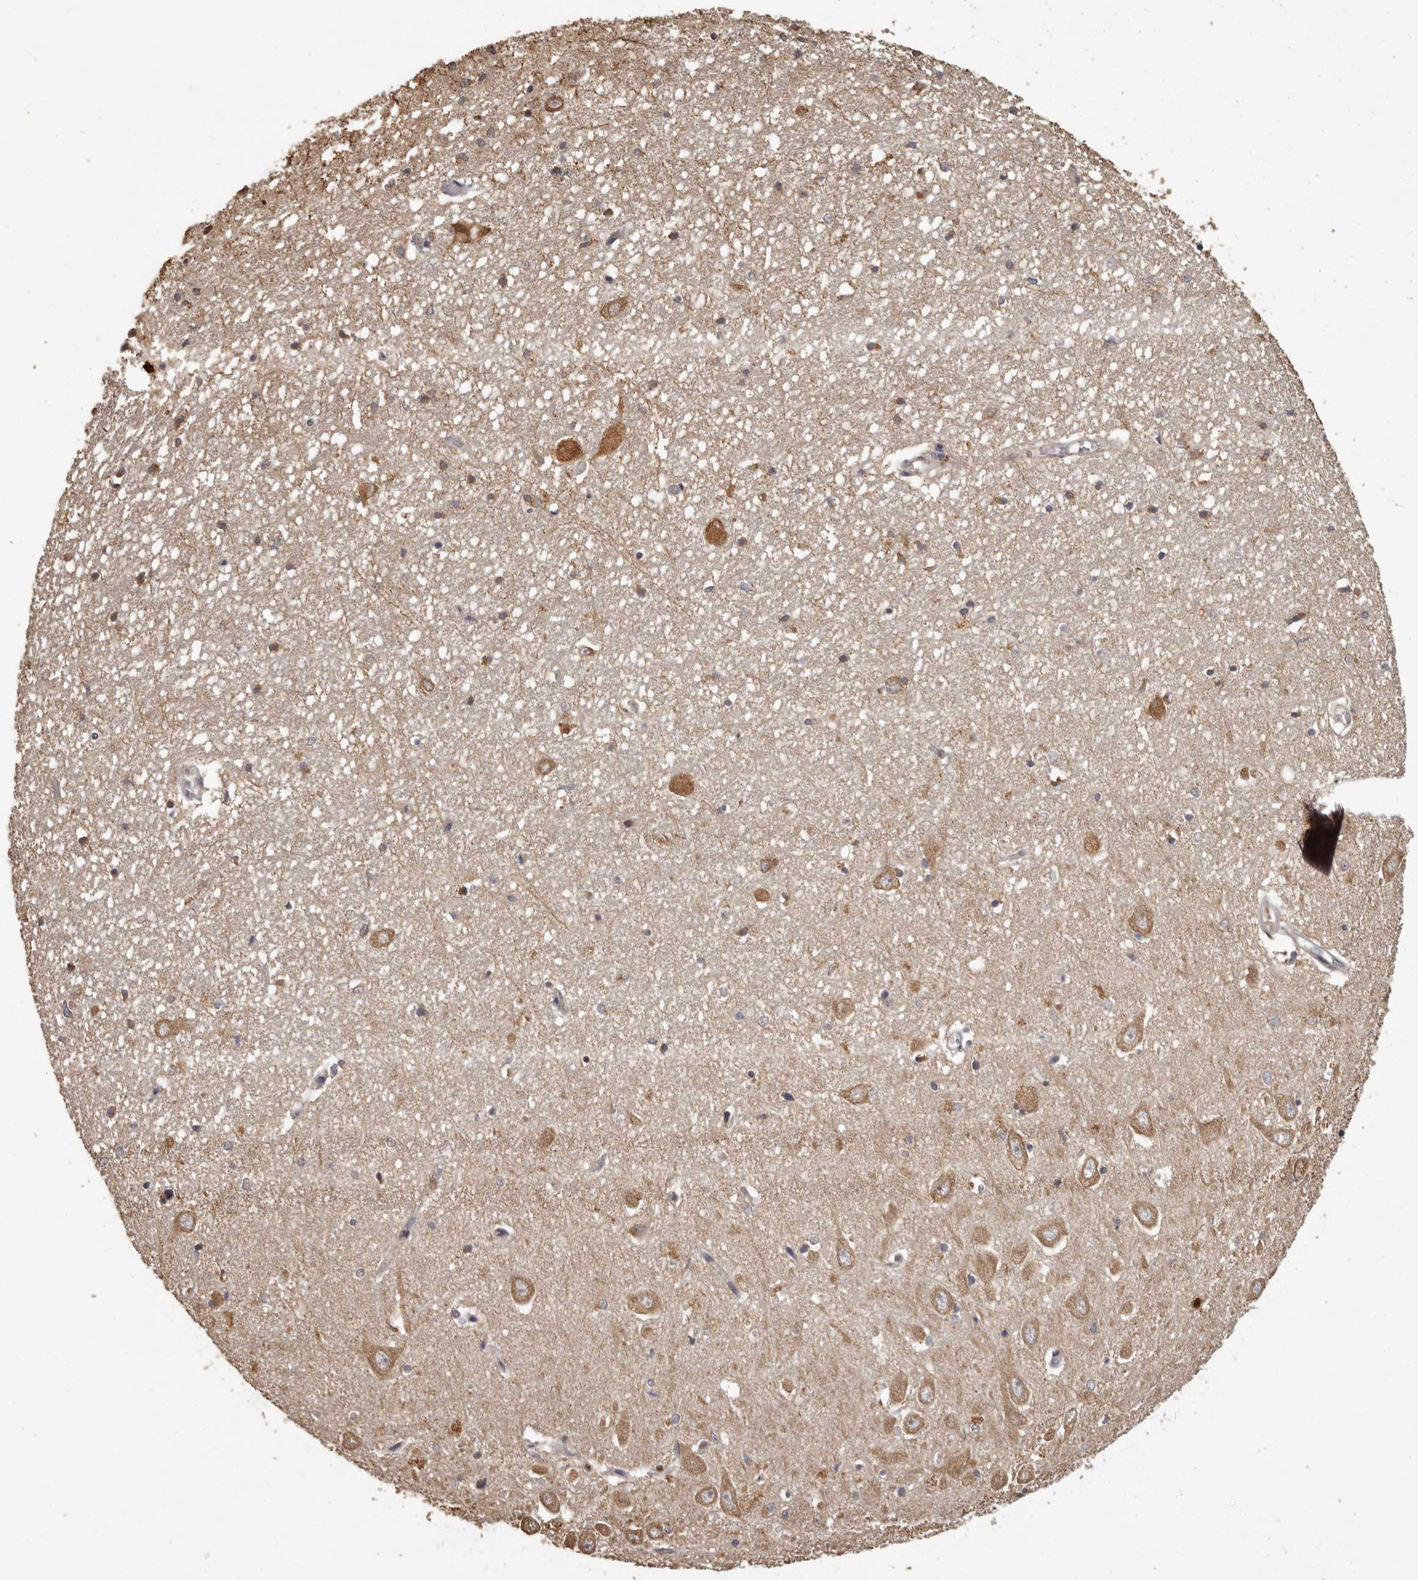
{"staining": {"intensity": "moderate", "quantity": "<25%", "location": "cytoplasmic/membranous"}, "tissue": "hippocampus", "cell_type": "Glial cells", "image_type": "normal", "snomed": [{"axis": "morphology", "description": "Normal tissue, NOS"}, {"axis": "topography", "description": "Hippocampus"}], "caption": "Approximately <25% of glial cells in unremarkable hippocampus show moderate cytoplasmic/membranous protein staining as visualized by brown immunohistochemical staining.", "gene": "MGAT5", "patient": {"sex": "female", "age": 64}}